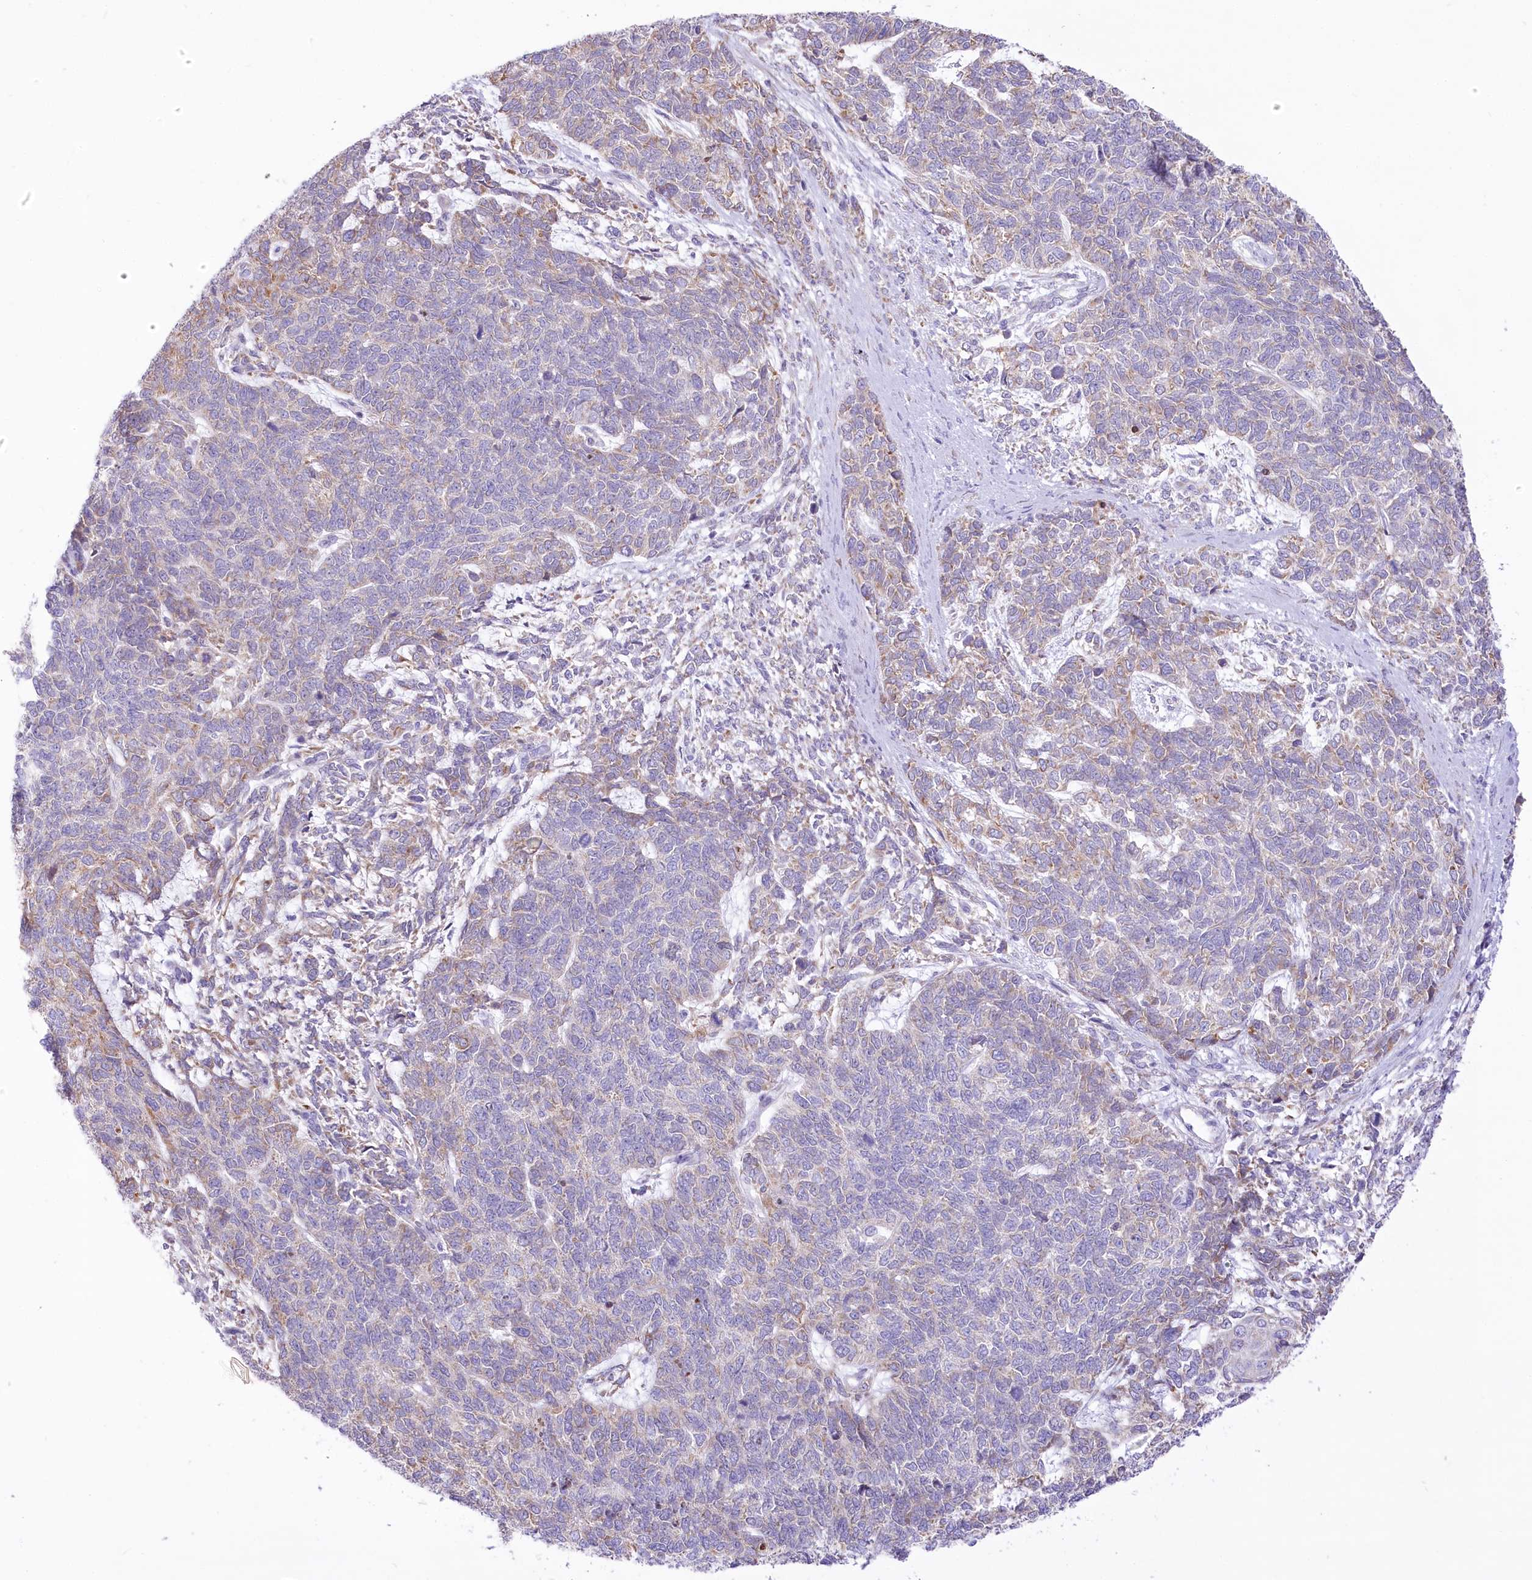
{"staining": {"intensity": "moderate", "quantity": "<25%", "location": "cytoplasmic/membranous"}, "tissue": "cervical cancer", "cell_type": "Tumor cells", "image_type": "cancer", "snomed": [{"axis": "morphology", "description": "Squamous cell carcinoma, NOS"}, {"axis": "topography", "description": "Cervix"}], "caption": "The immunohistochemical stain highlights moderate cytoplasmic/membranous positivity in tumor cells of cervical squamous cell carcinoma tissue. (Brightfield microscopy of DAB IHC at high magnification).", "gene": "STT3B", "patient": {"sex": "female", "age": 63}}